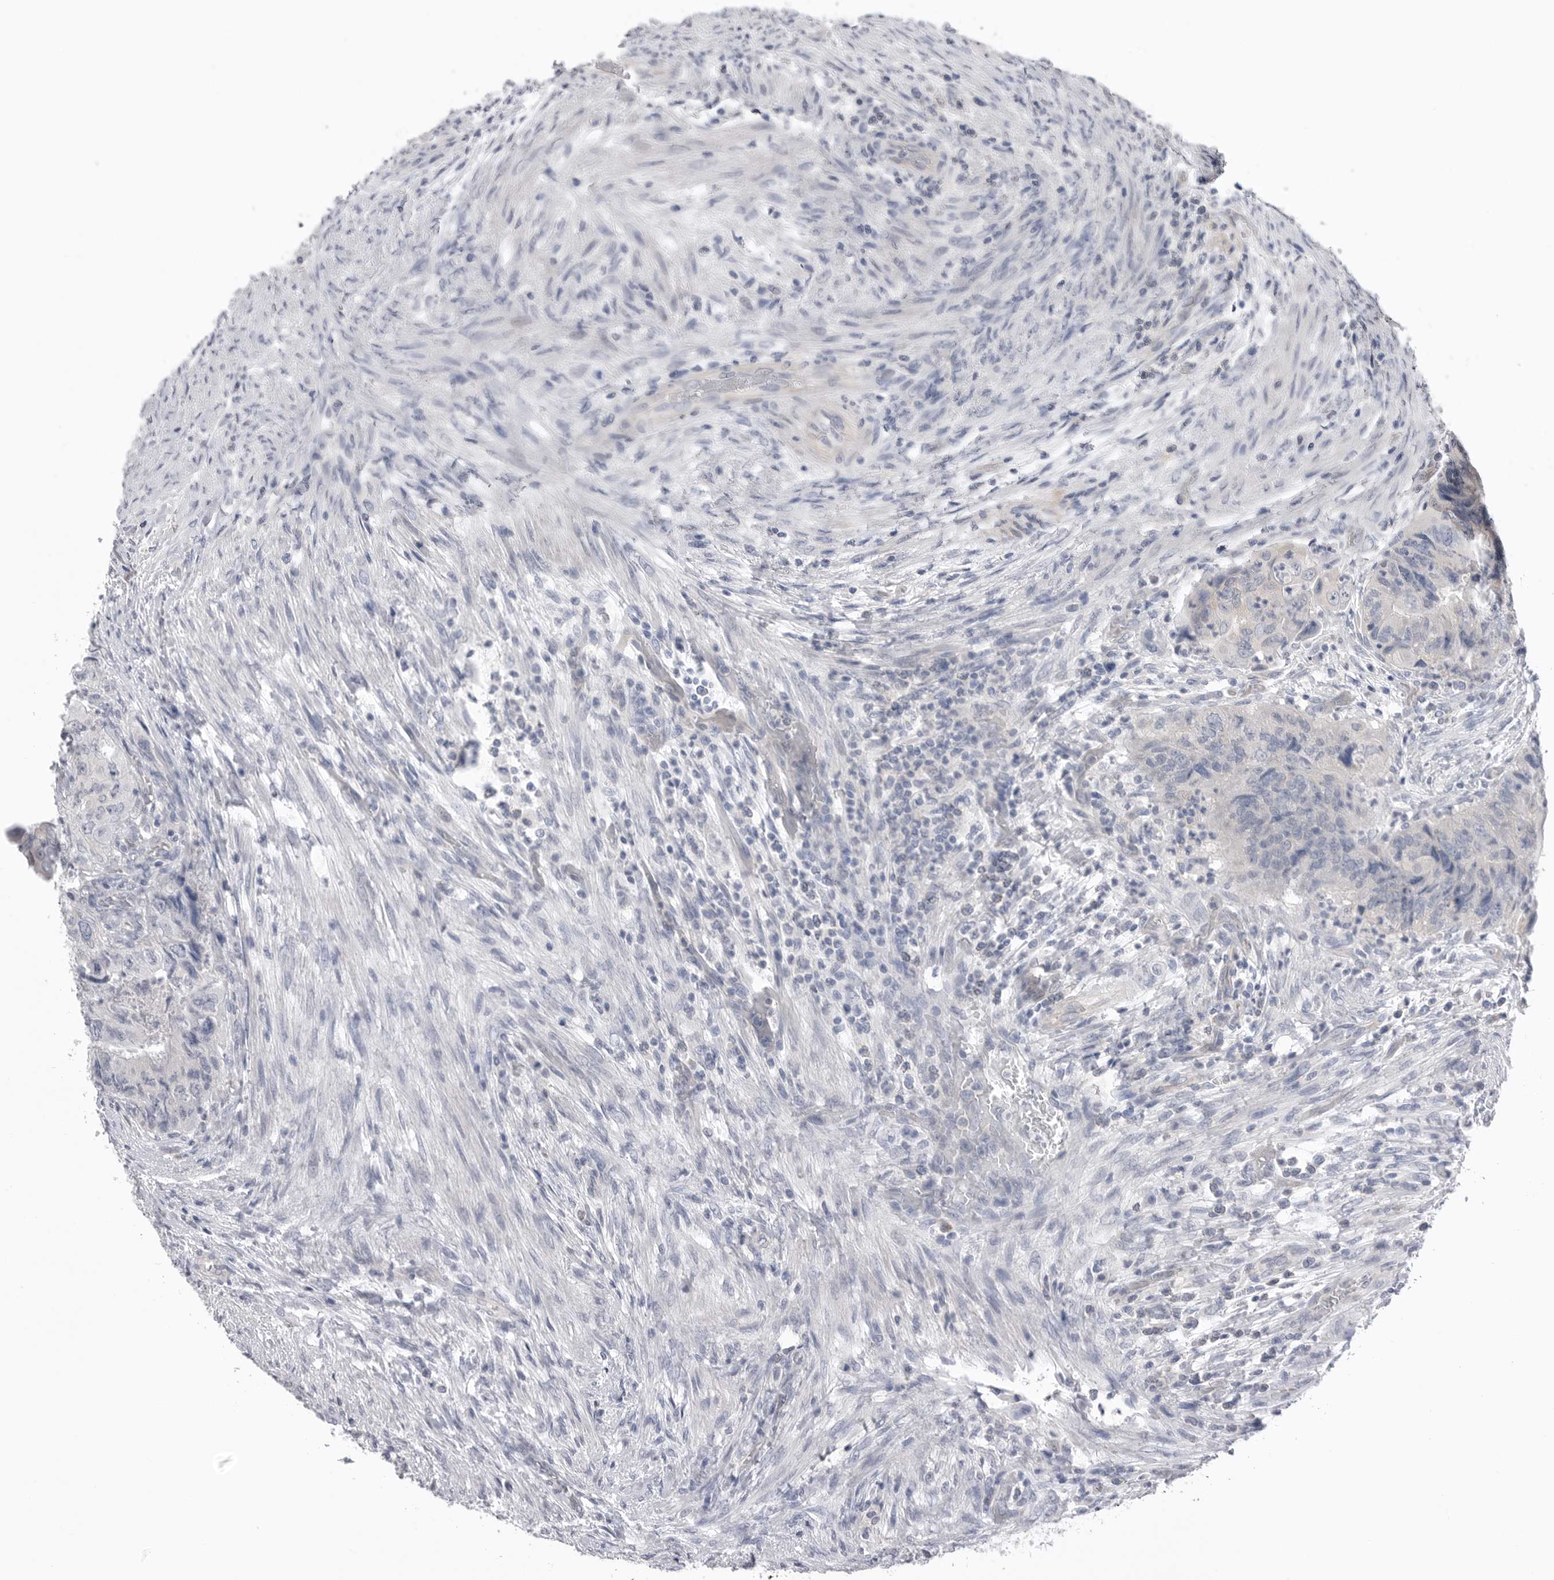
{"staining": {"intensity": "negative", "quantity": "none", "location": "none"}, "tissue": "colorectal cancer", "cell_type": "Tumor cells", "image_type": "cancer", "snomed": [{"axis": "morphology", "description": "Adenocarcinoma, NOS"}, {"axis": "topography", "description": "Rectum"}], "caption": "Immunohistochemistry micrograph of neoplastic tissue: human colorectal cancer (adenocarcinoma) stained with DAB (3,3'-diaminobenzidine) demonstrates no significant protein staining in tumor cells.", "gene": "DLGAP3", "patient": {"sex": "male", "age": 63}}